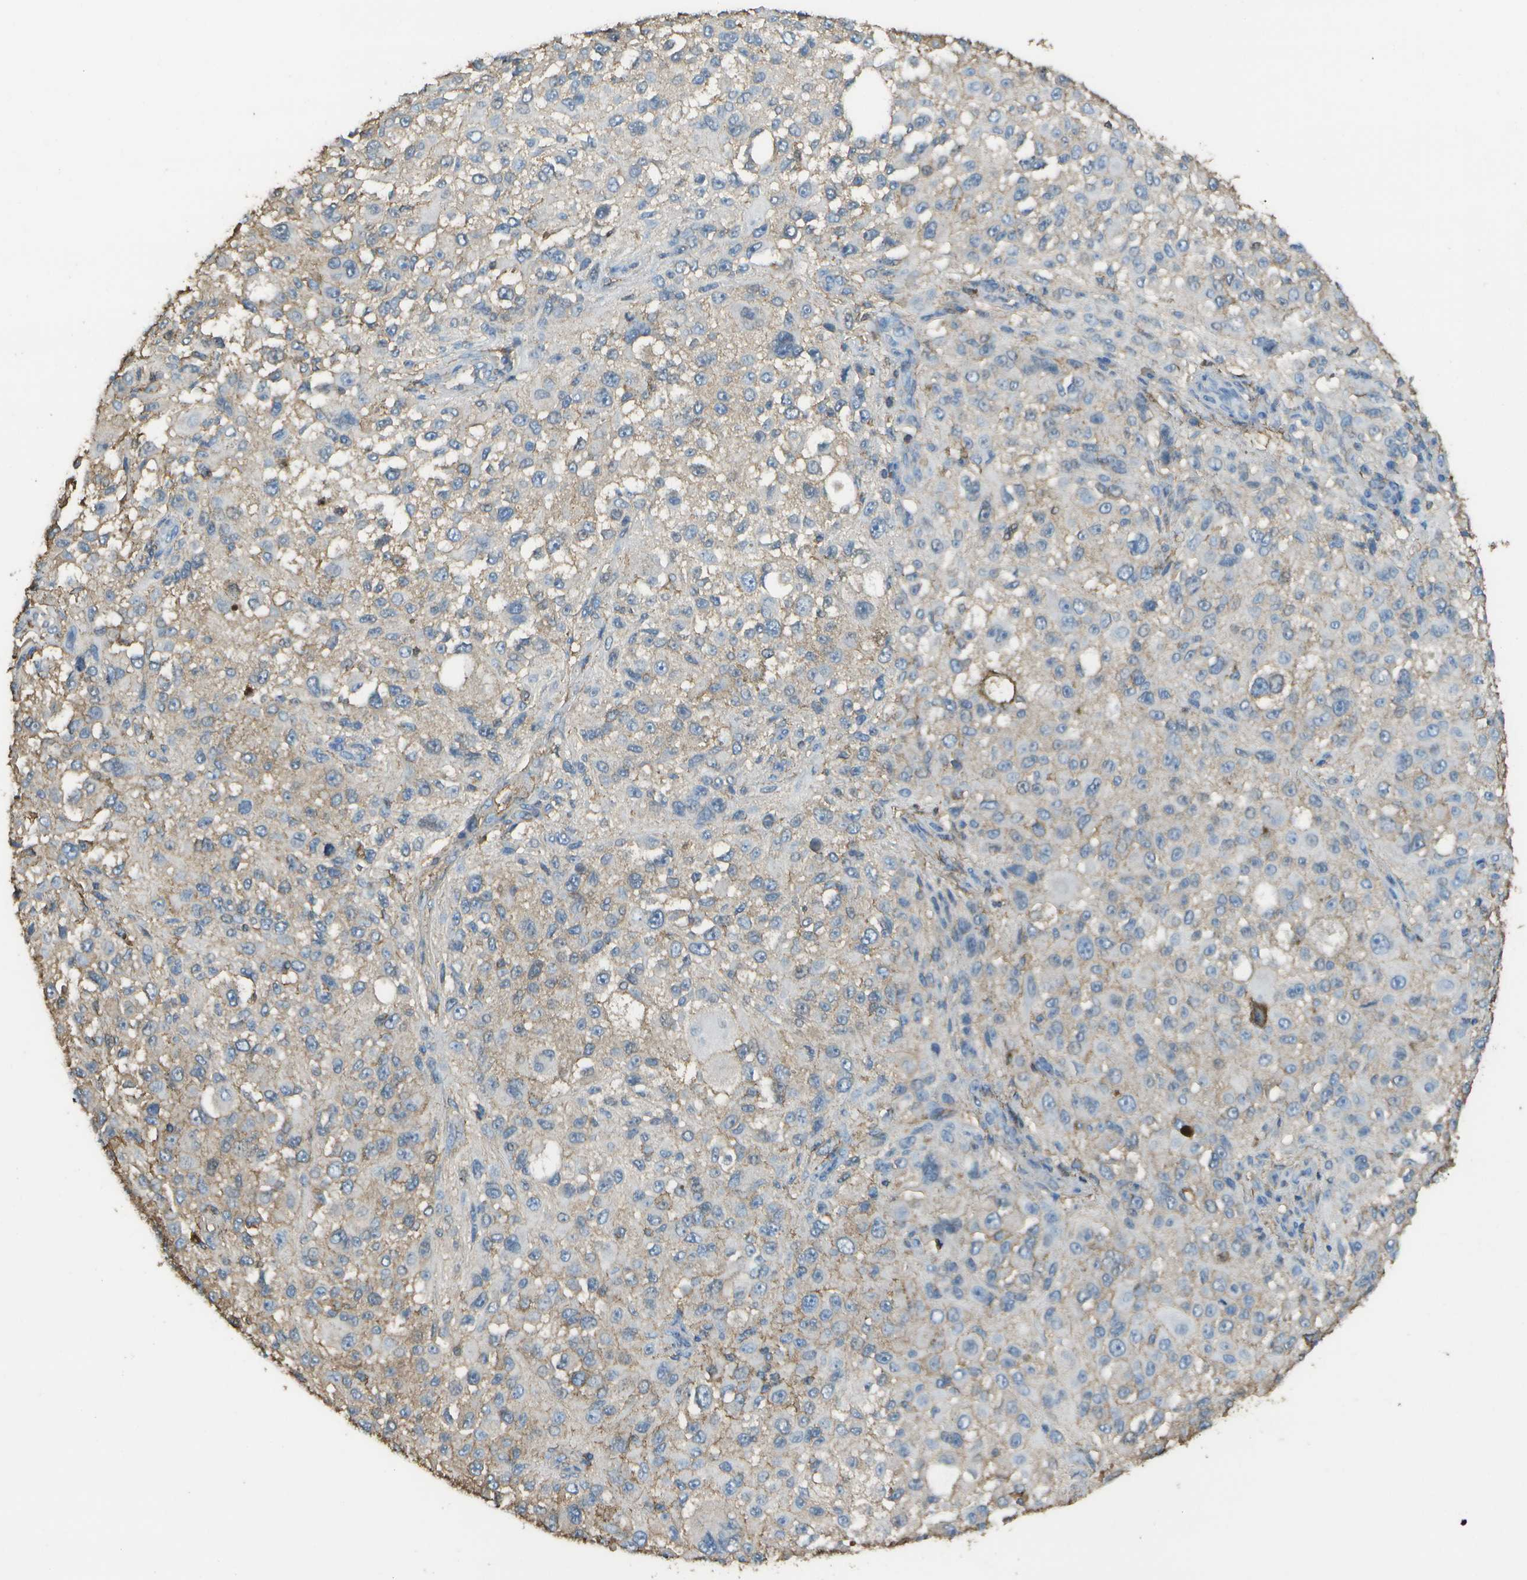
{"staining": {"intensity": "weak", "quantity": "<25%", "location": "cytoplasmic/membranous"}, "tissue": "melanoma", "cell_type": "Tumor cells", "image_type": "cancer", "snomed": [{"axis": "morphology", "description": "Necrosis, NOS"}, {"axis": "morphology", "description": "Malignant melanoma, NOS"}, {"axis": "topography", "description": "Skin"}], "caption": "A photomicrograph of human malignant melanoma is negative for staining in tumor cells. (Immunohistochemistry, brightfield microscopy, high magnification).", "gene": "CYP4F11", "patient": {"sex": "female", "age": 87}}